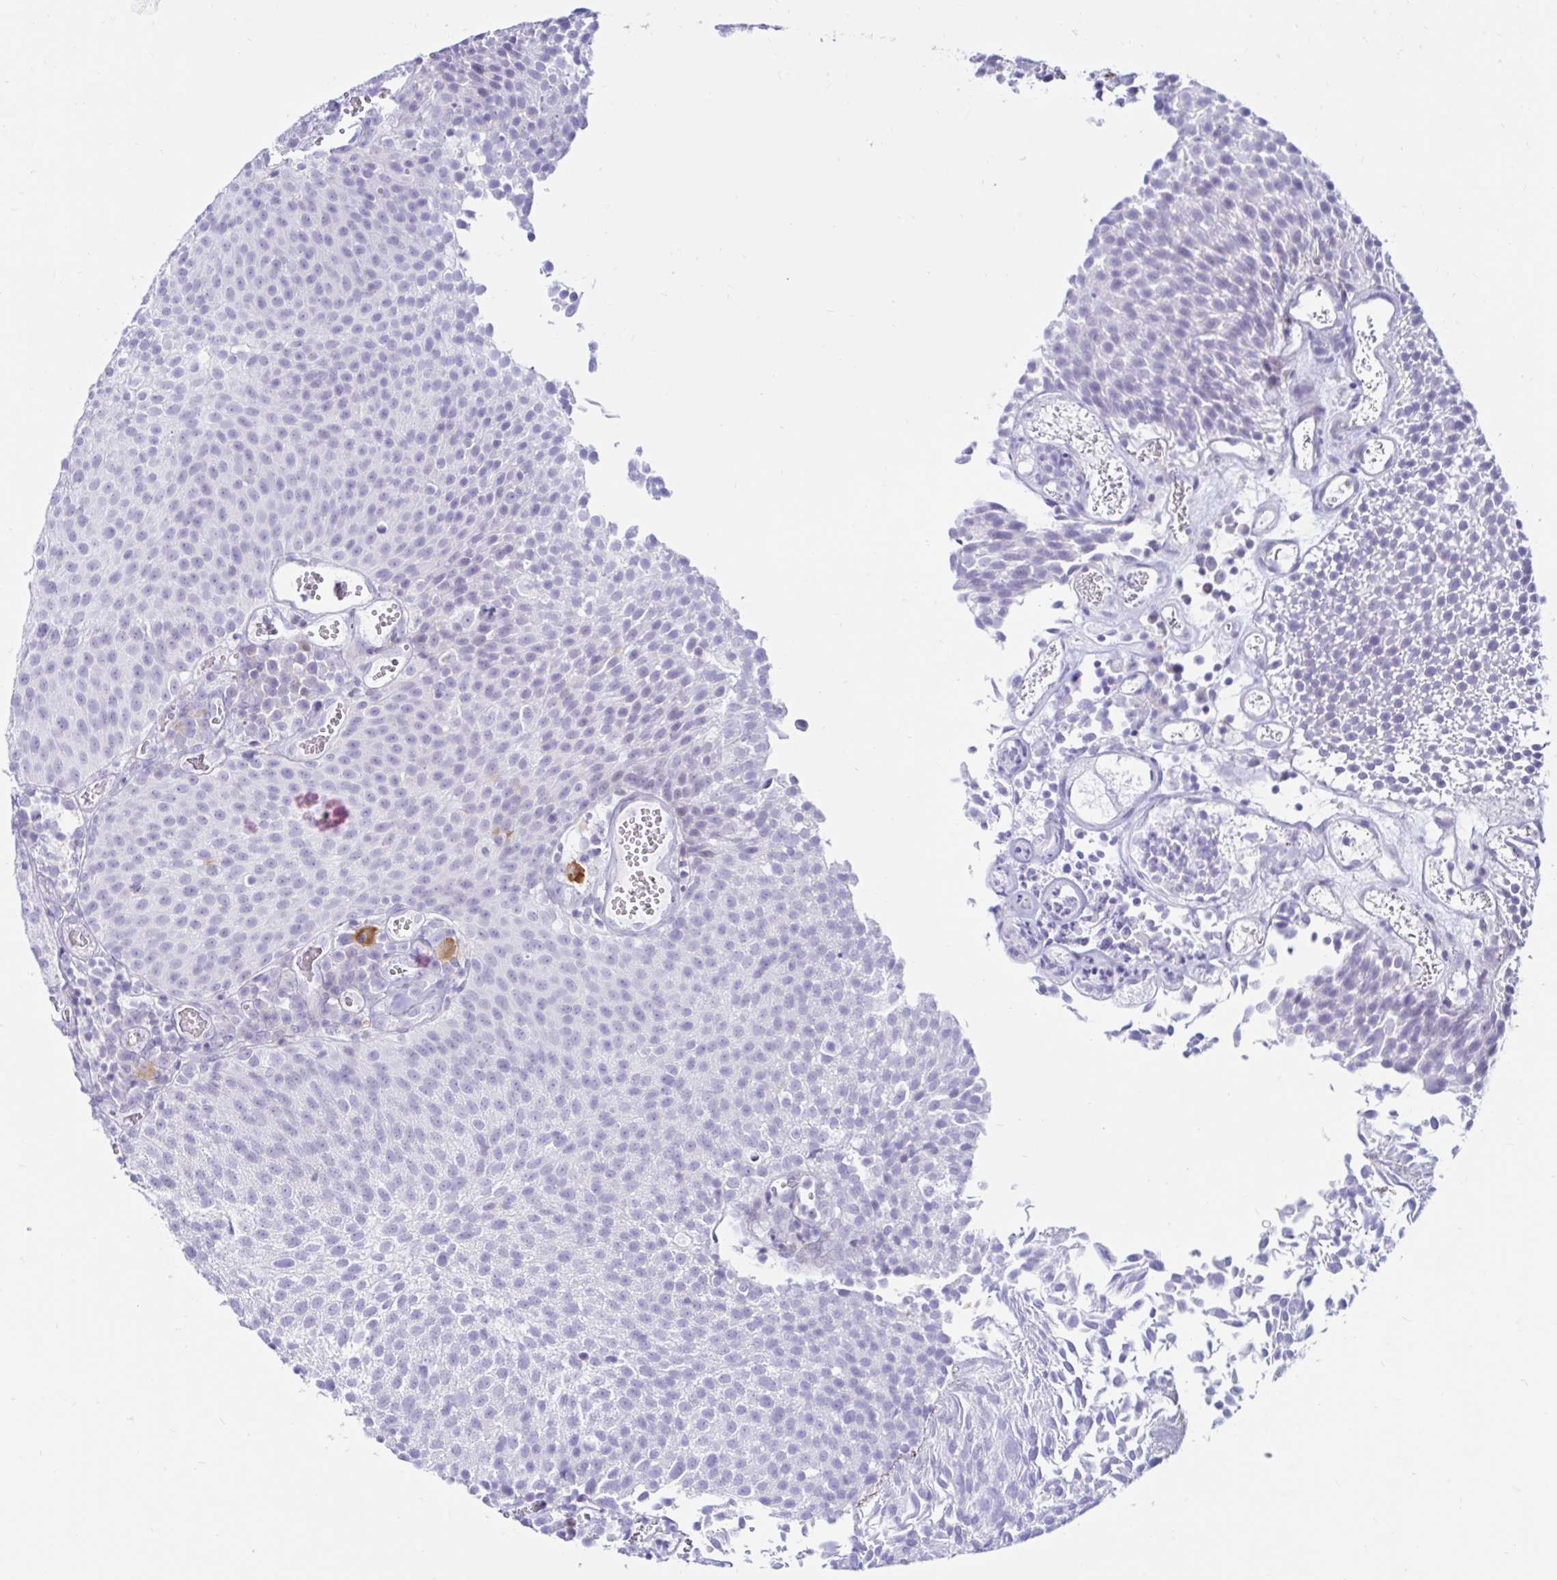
{"staining": {"intensity": "negative", "quantity": "none", "location": "none"}, "tissue": "urothelial cancer", "cell_type": "Tumor cells", "image_type": "cancer", "snomed": [{"axis": "morphology", "description": "Urothelial carcinoma, Low grade"}, {"axis": "topography", "description": "Urinary bladder"}], "caption": "The image shows no significant positivity in tumor cells of urothelial carcinoma (low-grade). (Stains: DAB immunohistochemistry (IHC) with hematoxylin counter stain, Microscopy: brightfield microscopy at high magnification).", "gene": "BEST1", "patient": {"sex": "female", "age": 79}}